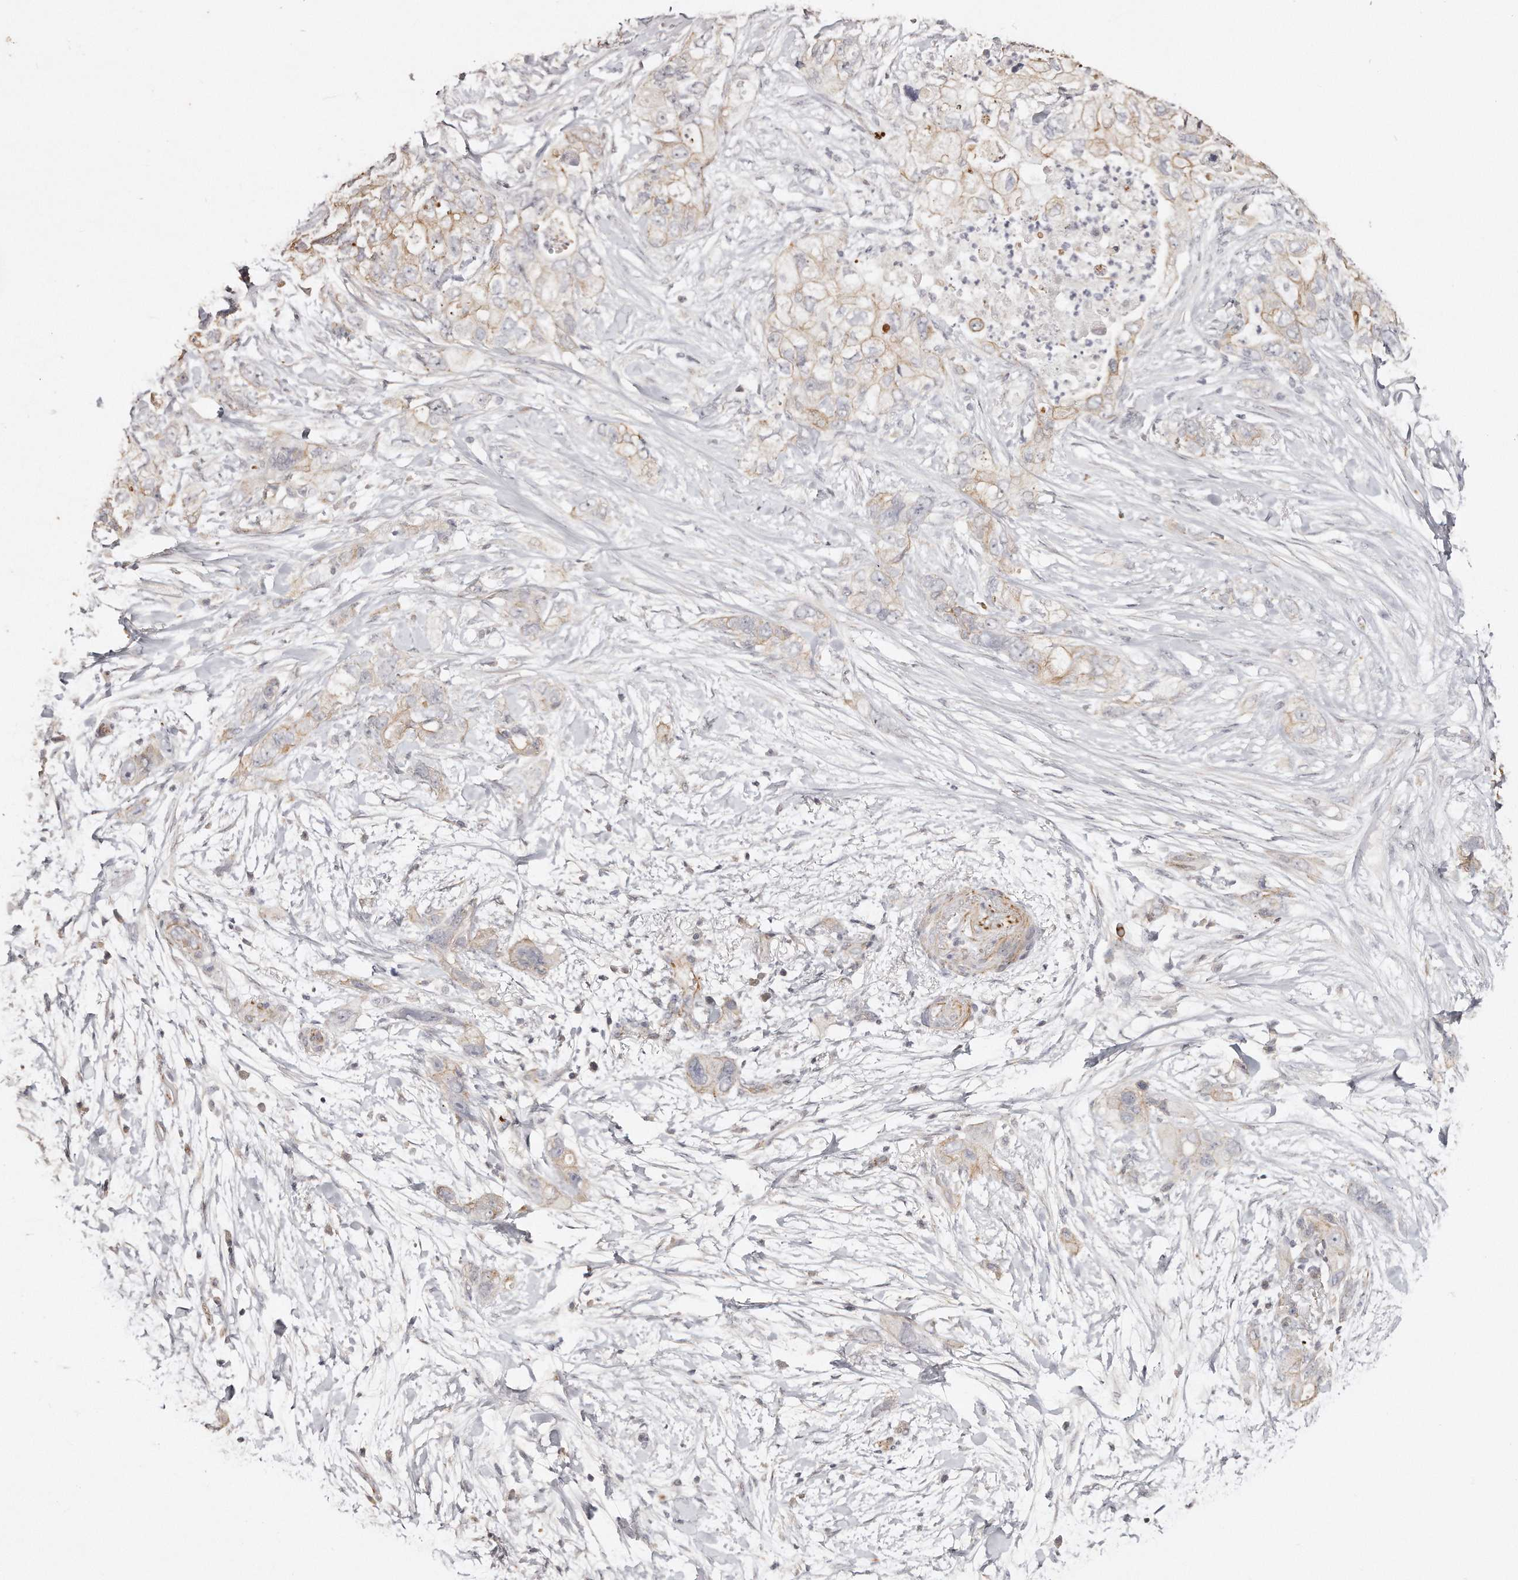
{"staining": {"intensity": "weak", "quantity": "<25%", "location": "cytoplasmic/membranous"}, "tissue": "pancreatic cancer", "cell_type": "Tumor cells", "image_type": "cancer", "snomed": [{"axis": "morphology", "description": "Adenocarcinoma, NOS"}, {"axis": "topography", "description": "Pancreas"}], "caption": "Tumor cells show no significant expression in adenocarcinoma (pancreatic).", "gene": "ZYG11A", "patient": {"sex": "female", "age": 73}}